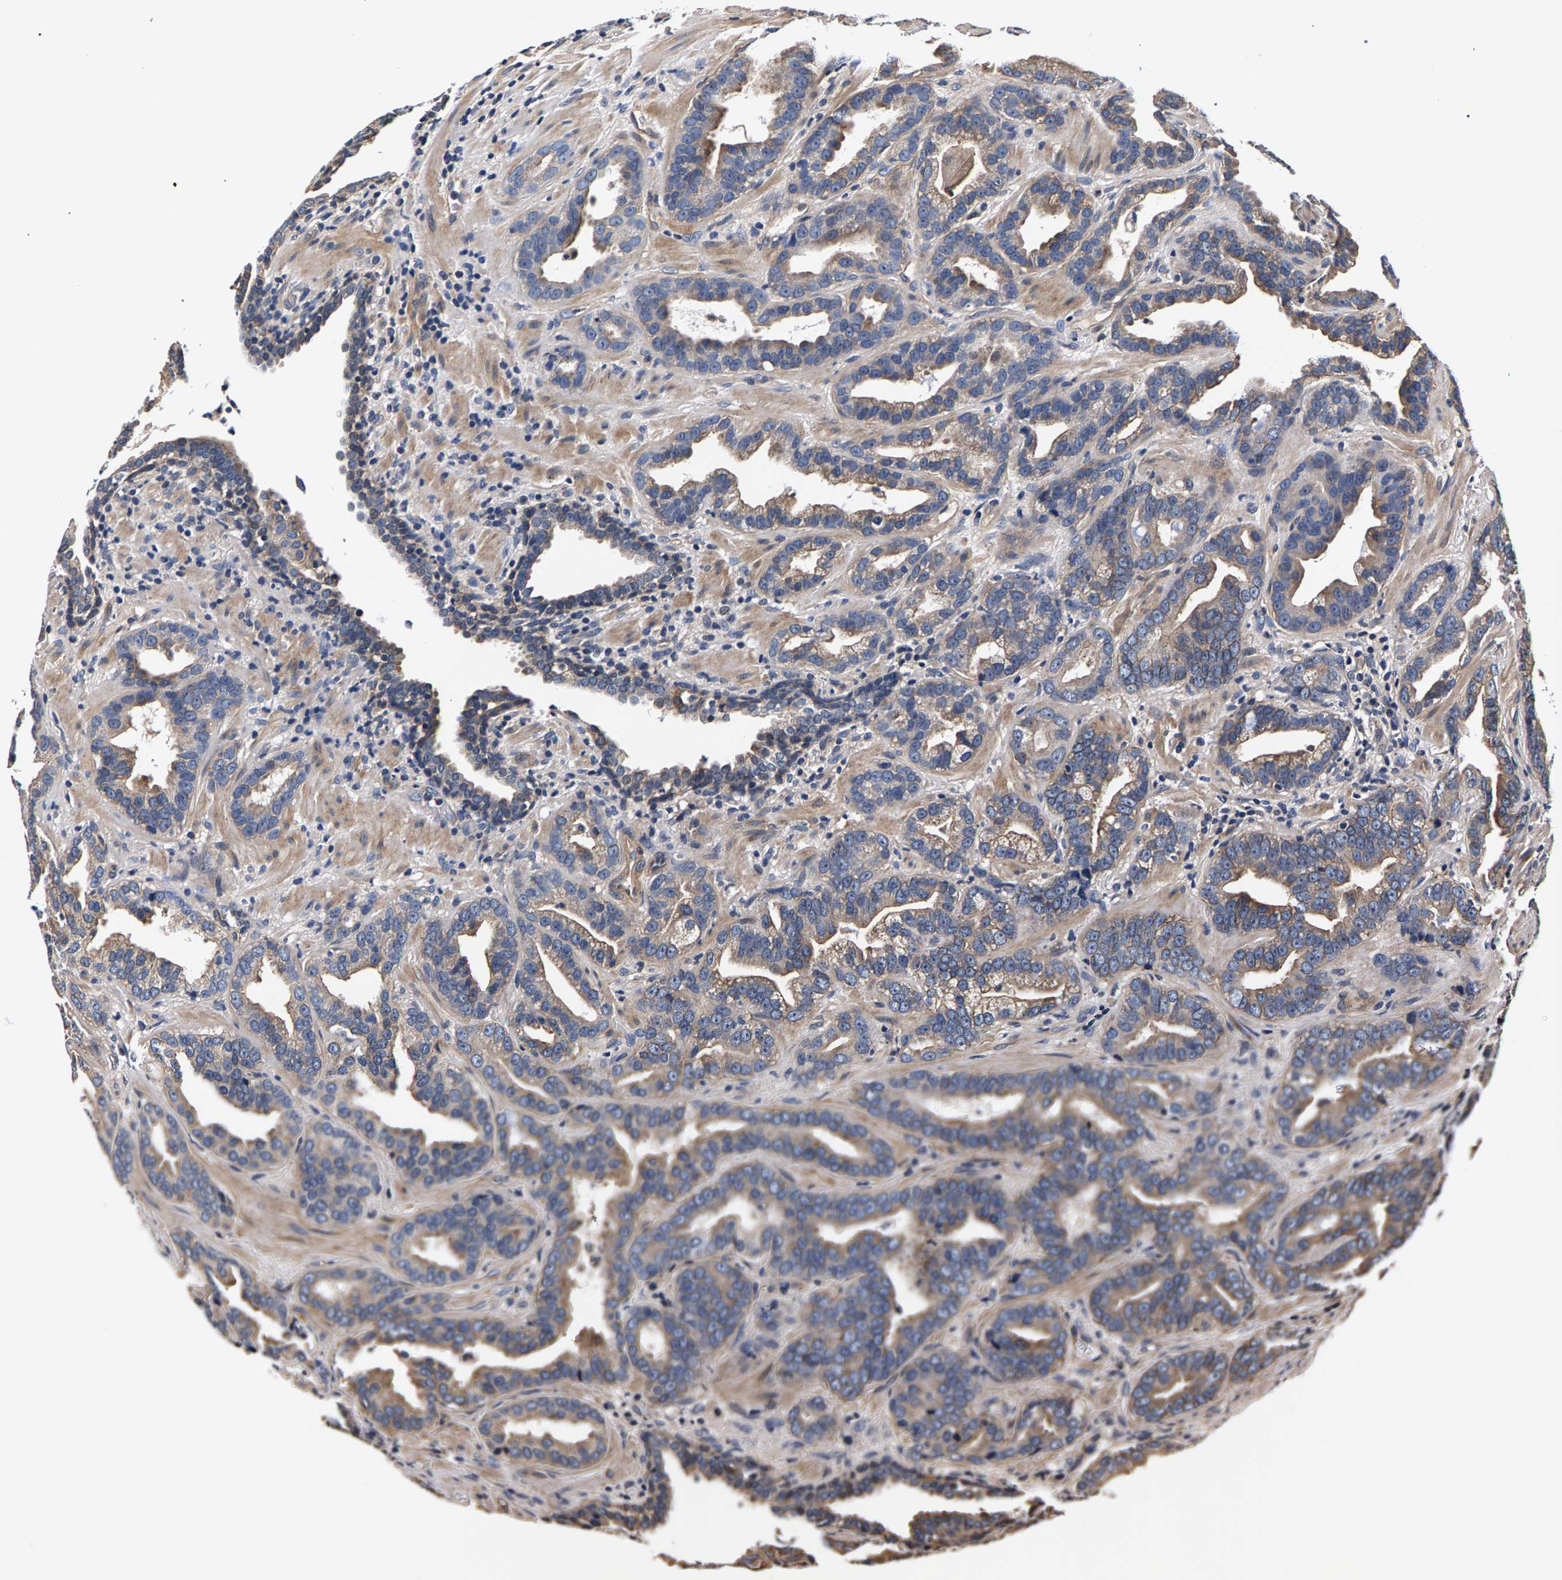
{"staining": {"intensity": "moderate", "quantity": ">75%", "location": "cytoplasmic/membranous"}, "tissue": "prostate cancer", "cell_type": "Tumor cells", "image_type": "cancer", "snomed": [{"axis": "morphology", "description": "Adenocarcinoma, Low grade"}, {"axis": "topography", "description": "Prostate"}], "caption": "Prostate cancer (low-grade adenocarcinoma) tissue exhibits moderate cytoplasmic/membranous expression in approximately >75% of tumor cells, visualized by immunohistochemistry. Nuclei are stained in blue.", "gene": "MARCHF7", "patient": {"sex": "male", "age": 59}}